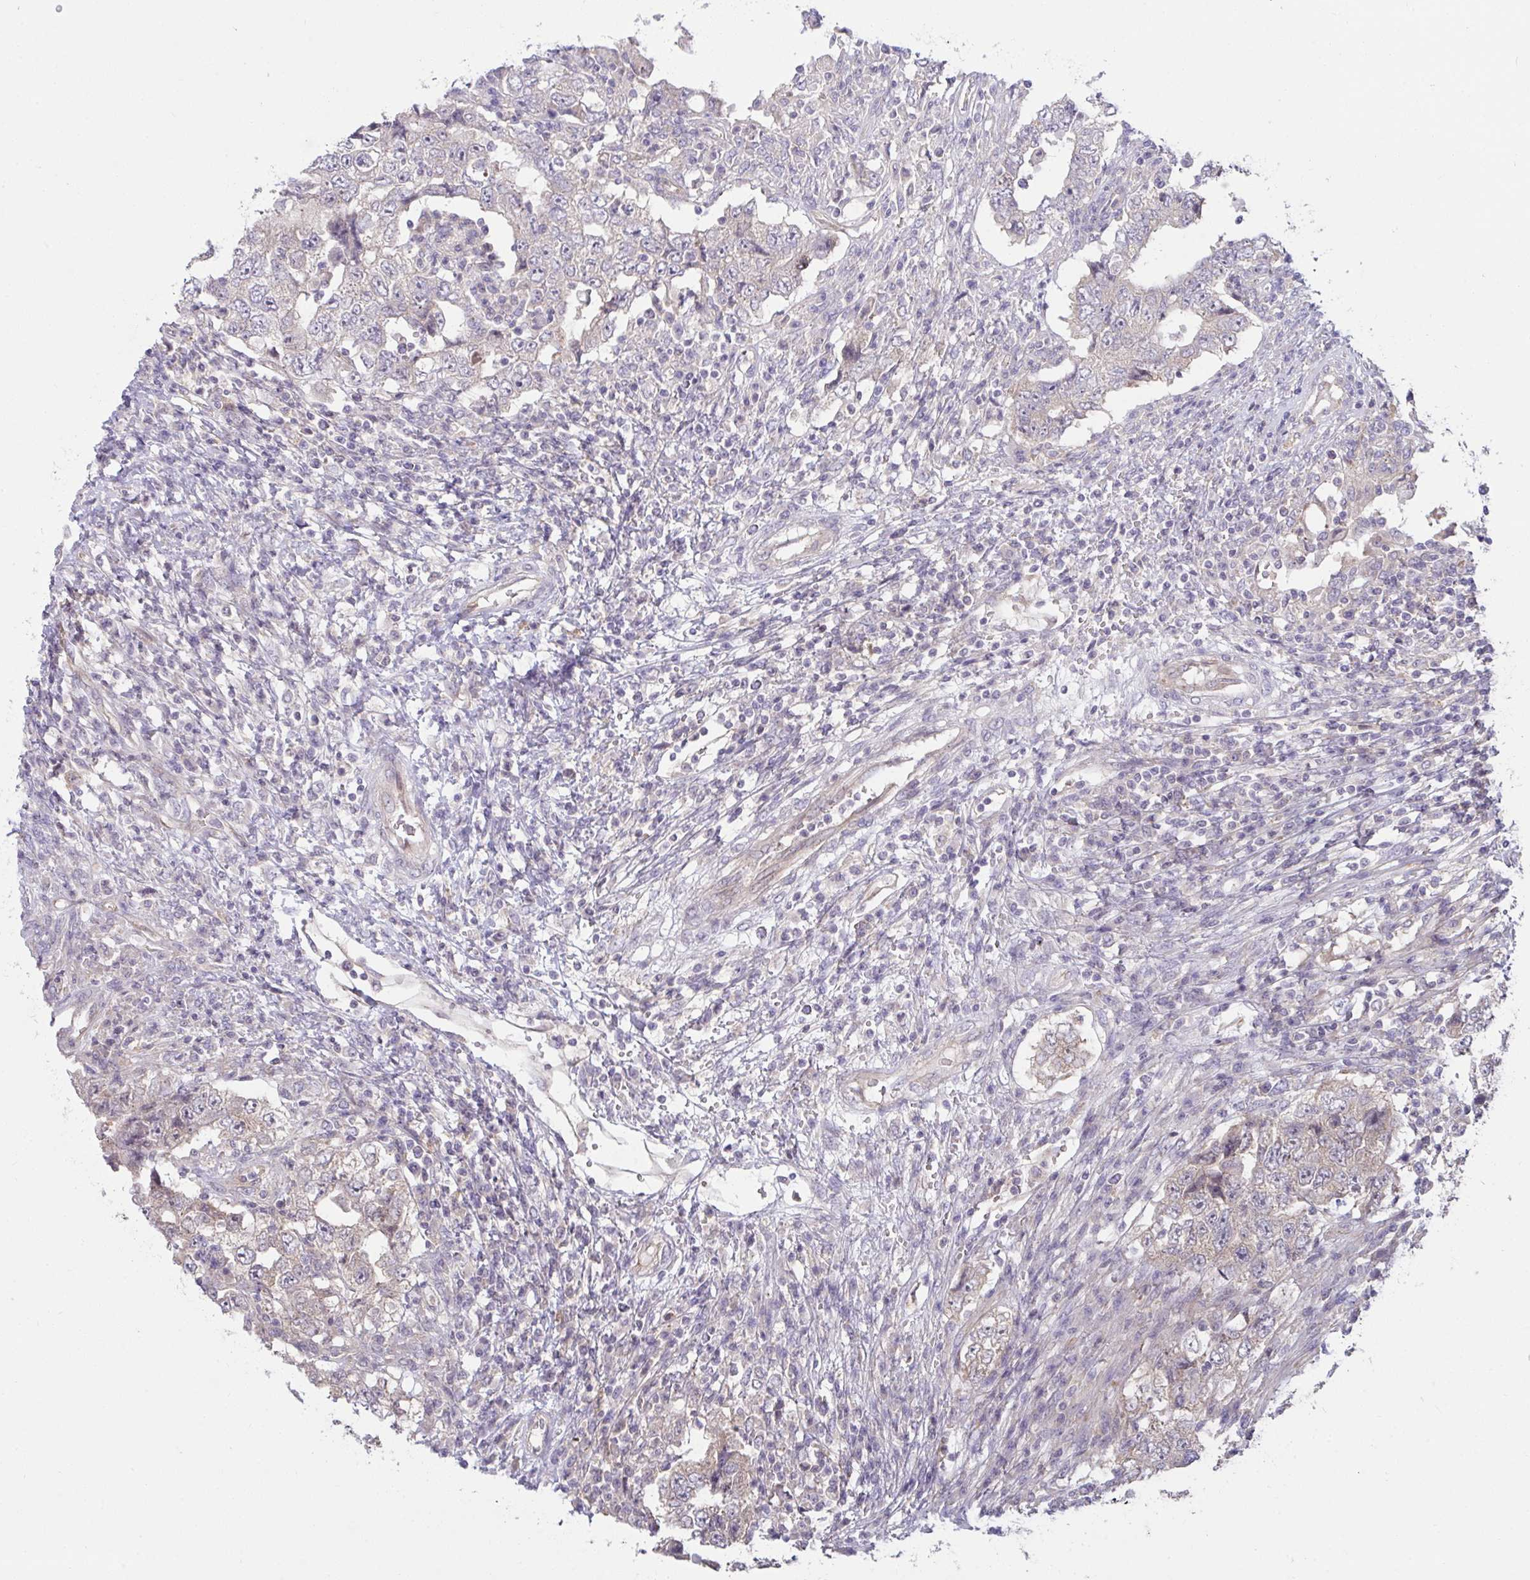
{"staining": {"intensity": "weak", "quantity": "25%-75%", "location": "cytoplasmic/membranous"}, "tissue": "testis cancer", "cell_type": "Tumor cells", "image_type": "cancer", "snomed": [{"axis": "morphology", "description": "Carcinoma, Embryonal, NOS"}, {"axis": "topography", "description": "Testis"}], "caption": "This image exhibits immunohistochemistry staining of human embryonal carcinoma (testis), with low weak cytoplasmic/membranous expression in about 25%-75% of tumor cells.", "gene": "CASP9", "patient": {"sex": "male", "age": 26}}